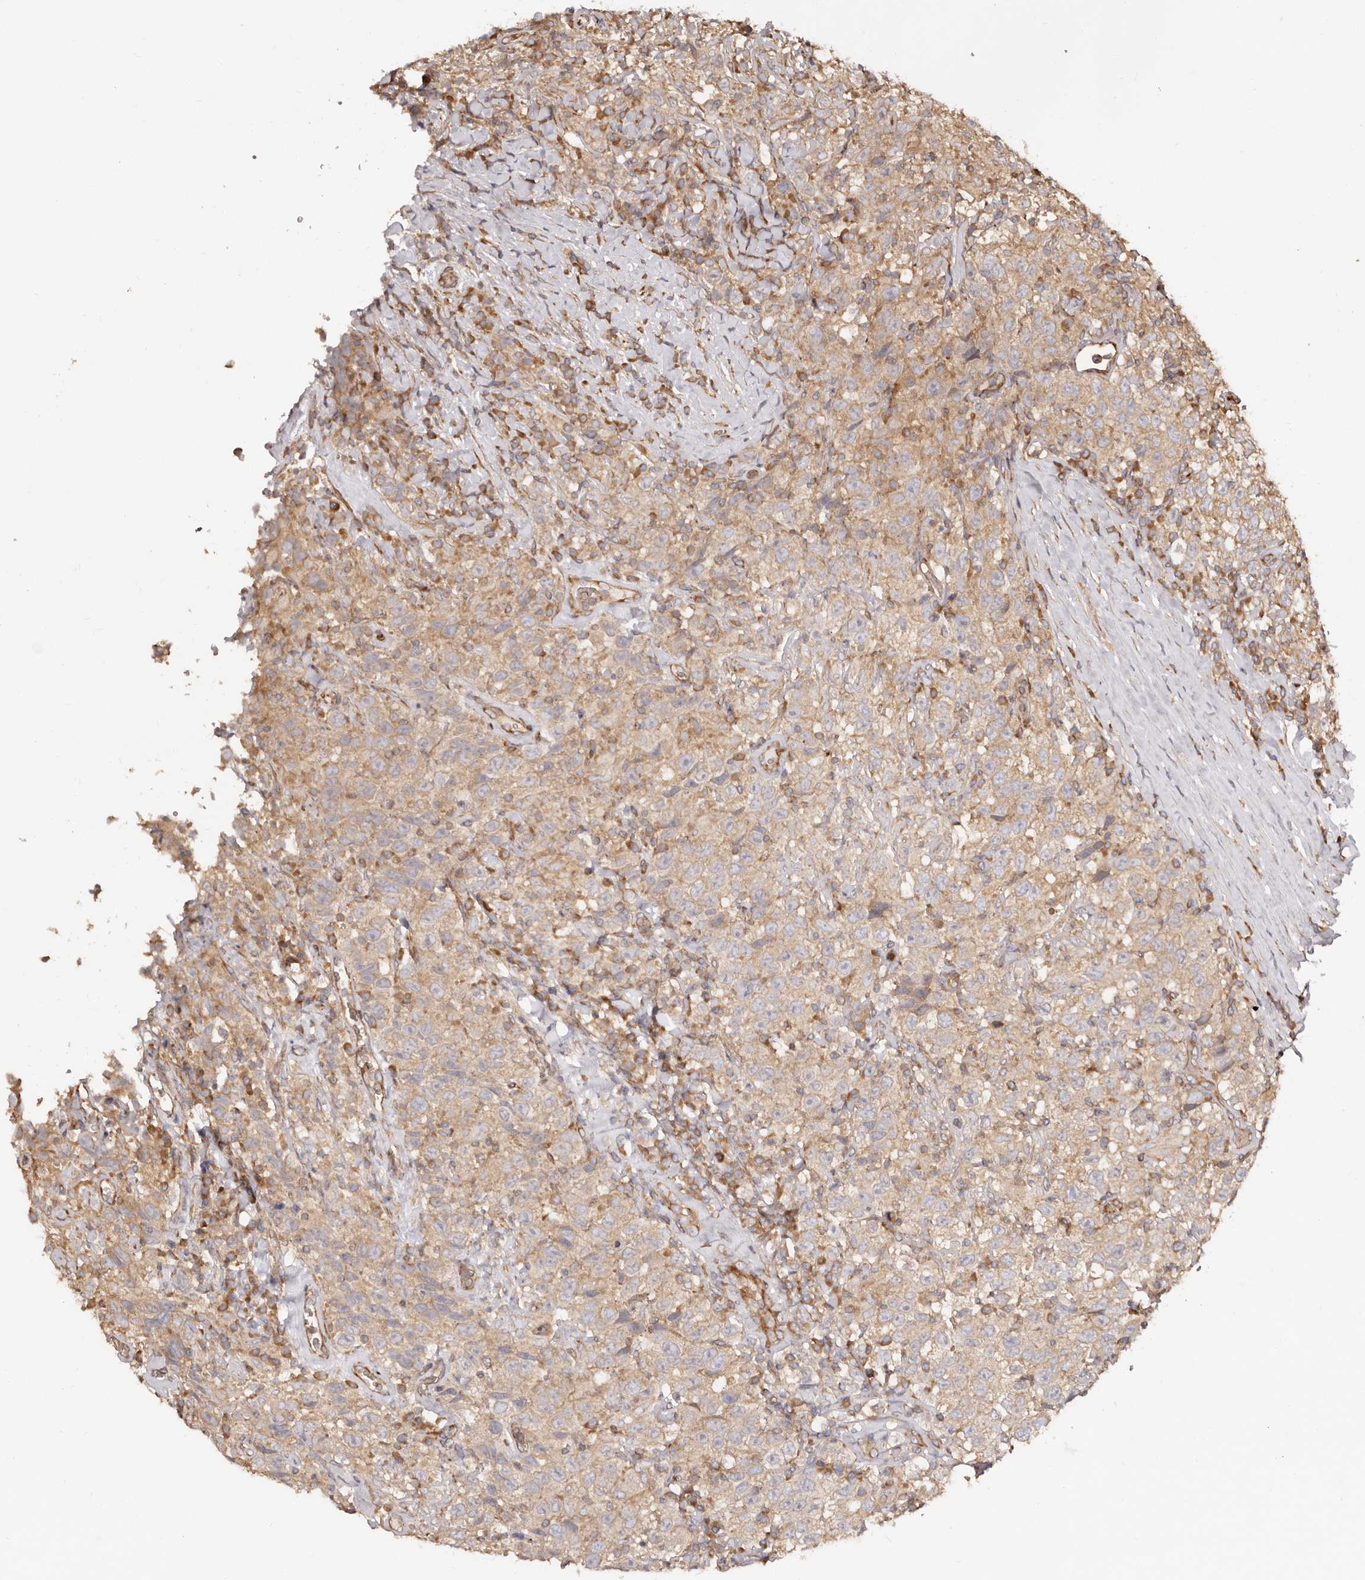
{"staining": {"intensity": "weak", "quantity": ">75%", "location": "cytoplasmic/membranous"}, "tissue": "testis cancer", "cell_type": "Tumor cells", "image_type": "cancer", "snomed": [{"axis": "morphology", "description": "Seminoma, NOS"}, {"axis": "topography", "description": "Testis"}], "caption": "Seminoma (testis) tissue reveals weak cytoplasmic/membranous expression in about >75% of tumor cells (brown staining indicates protein expression, while blue staining denotes nuclei).", "gene": "RPS6", "patient": {"sex": "male", "age": 41}}